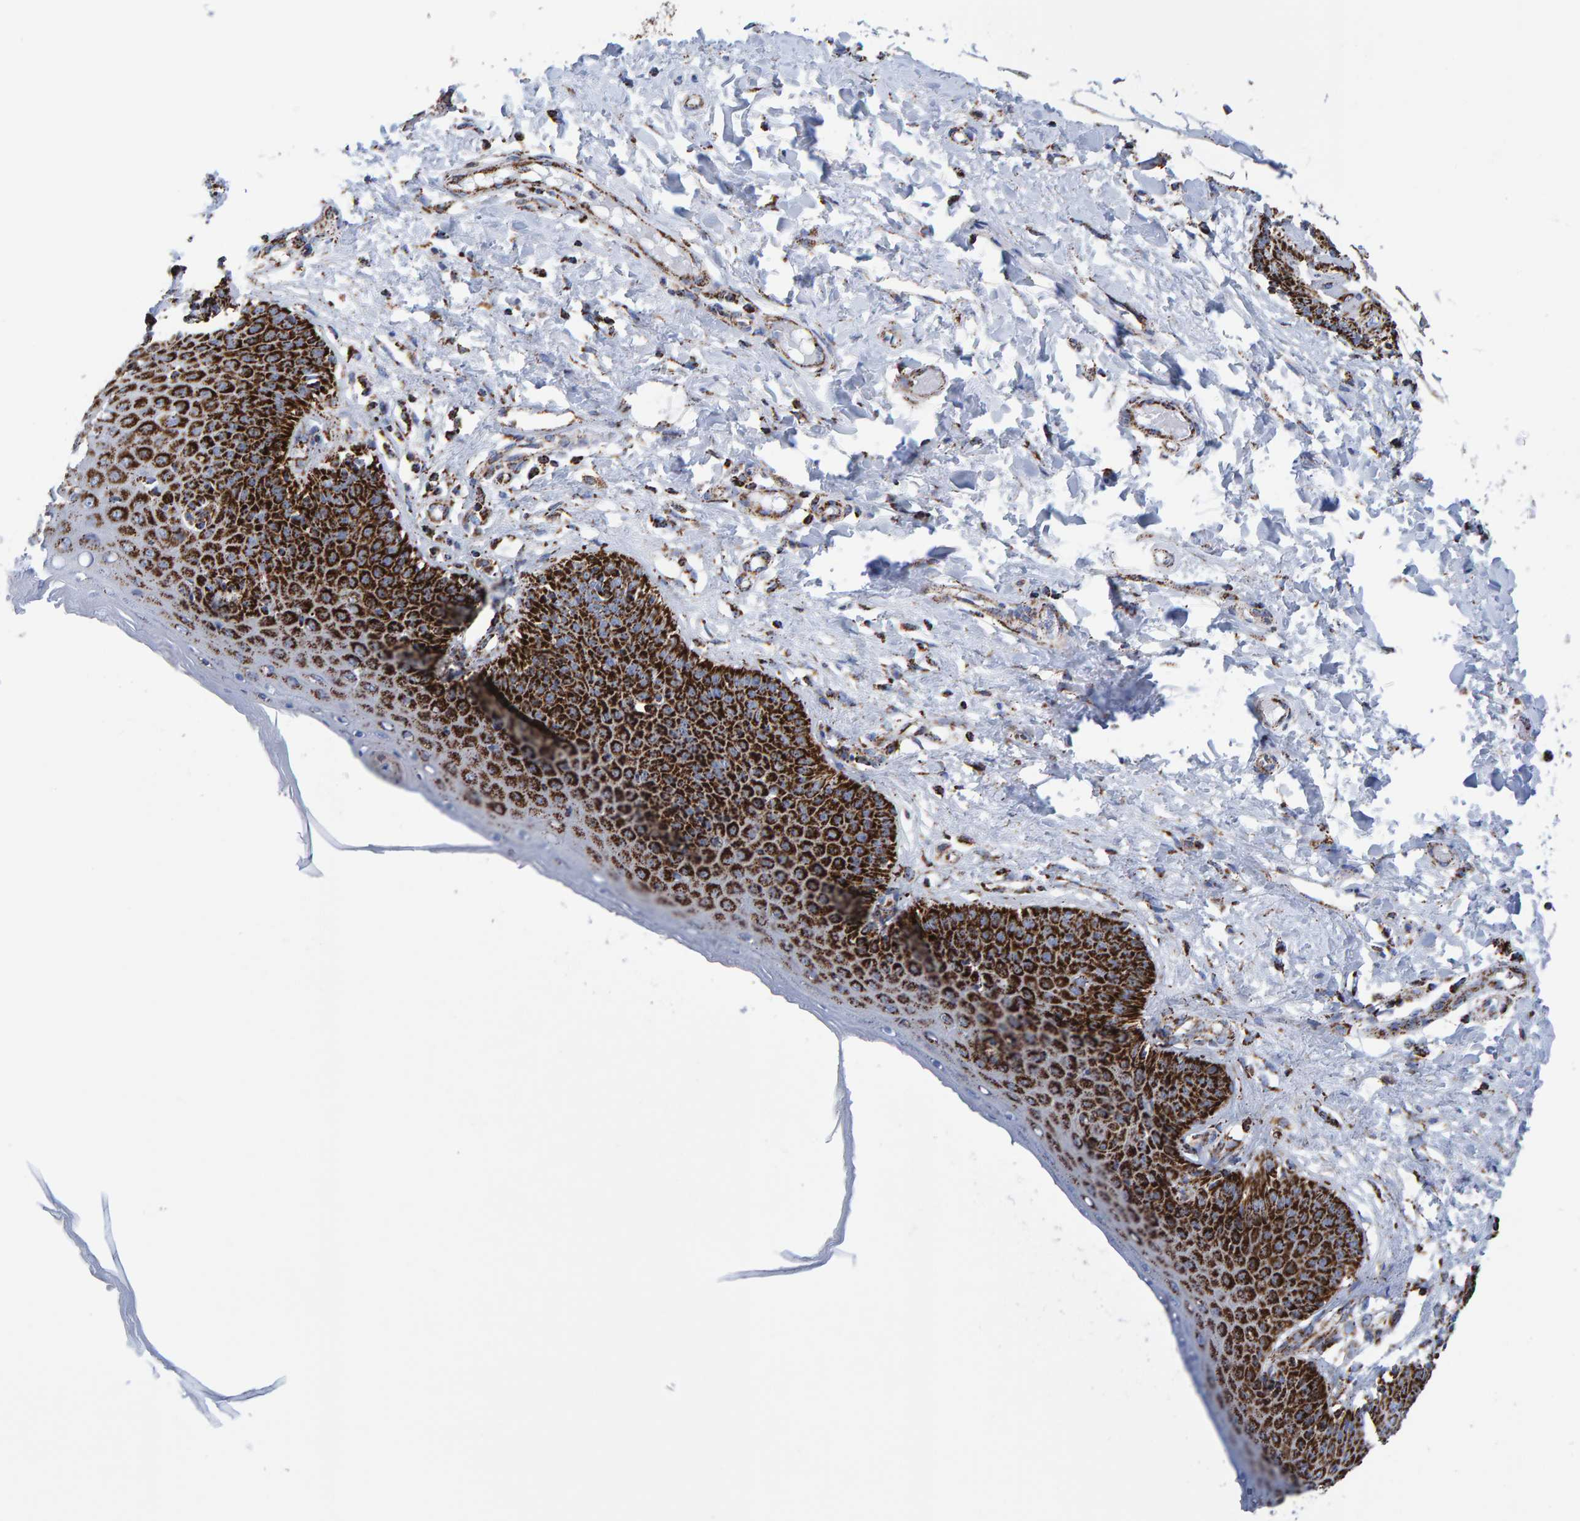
{"staining": {"intensity": "strong", "quantity": ">75%", "location": "cytoplasmic/membranous"}, "tissue": "skin", "cell_type": "Epidermal cells", "image_type": "normal", "snomed": [{"axis": "morphology", "description": "Normal tissue, NOS"}, {"axis": "topography", "description": "Vulva"}], "caption": "IHC (DAB (3,3'-diaminobenzidine)) staining of normal skin displays strong cytoplasmic/membranous protein staining in approximately >75% of epidermal cells.", "gene": "ENSG00000262660", "patient": {"sex": "female", "age": 66}}